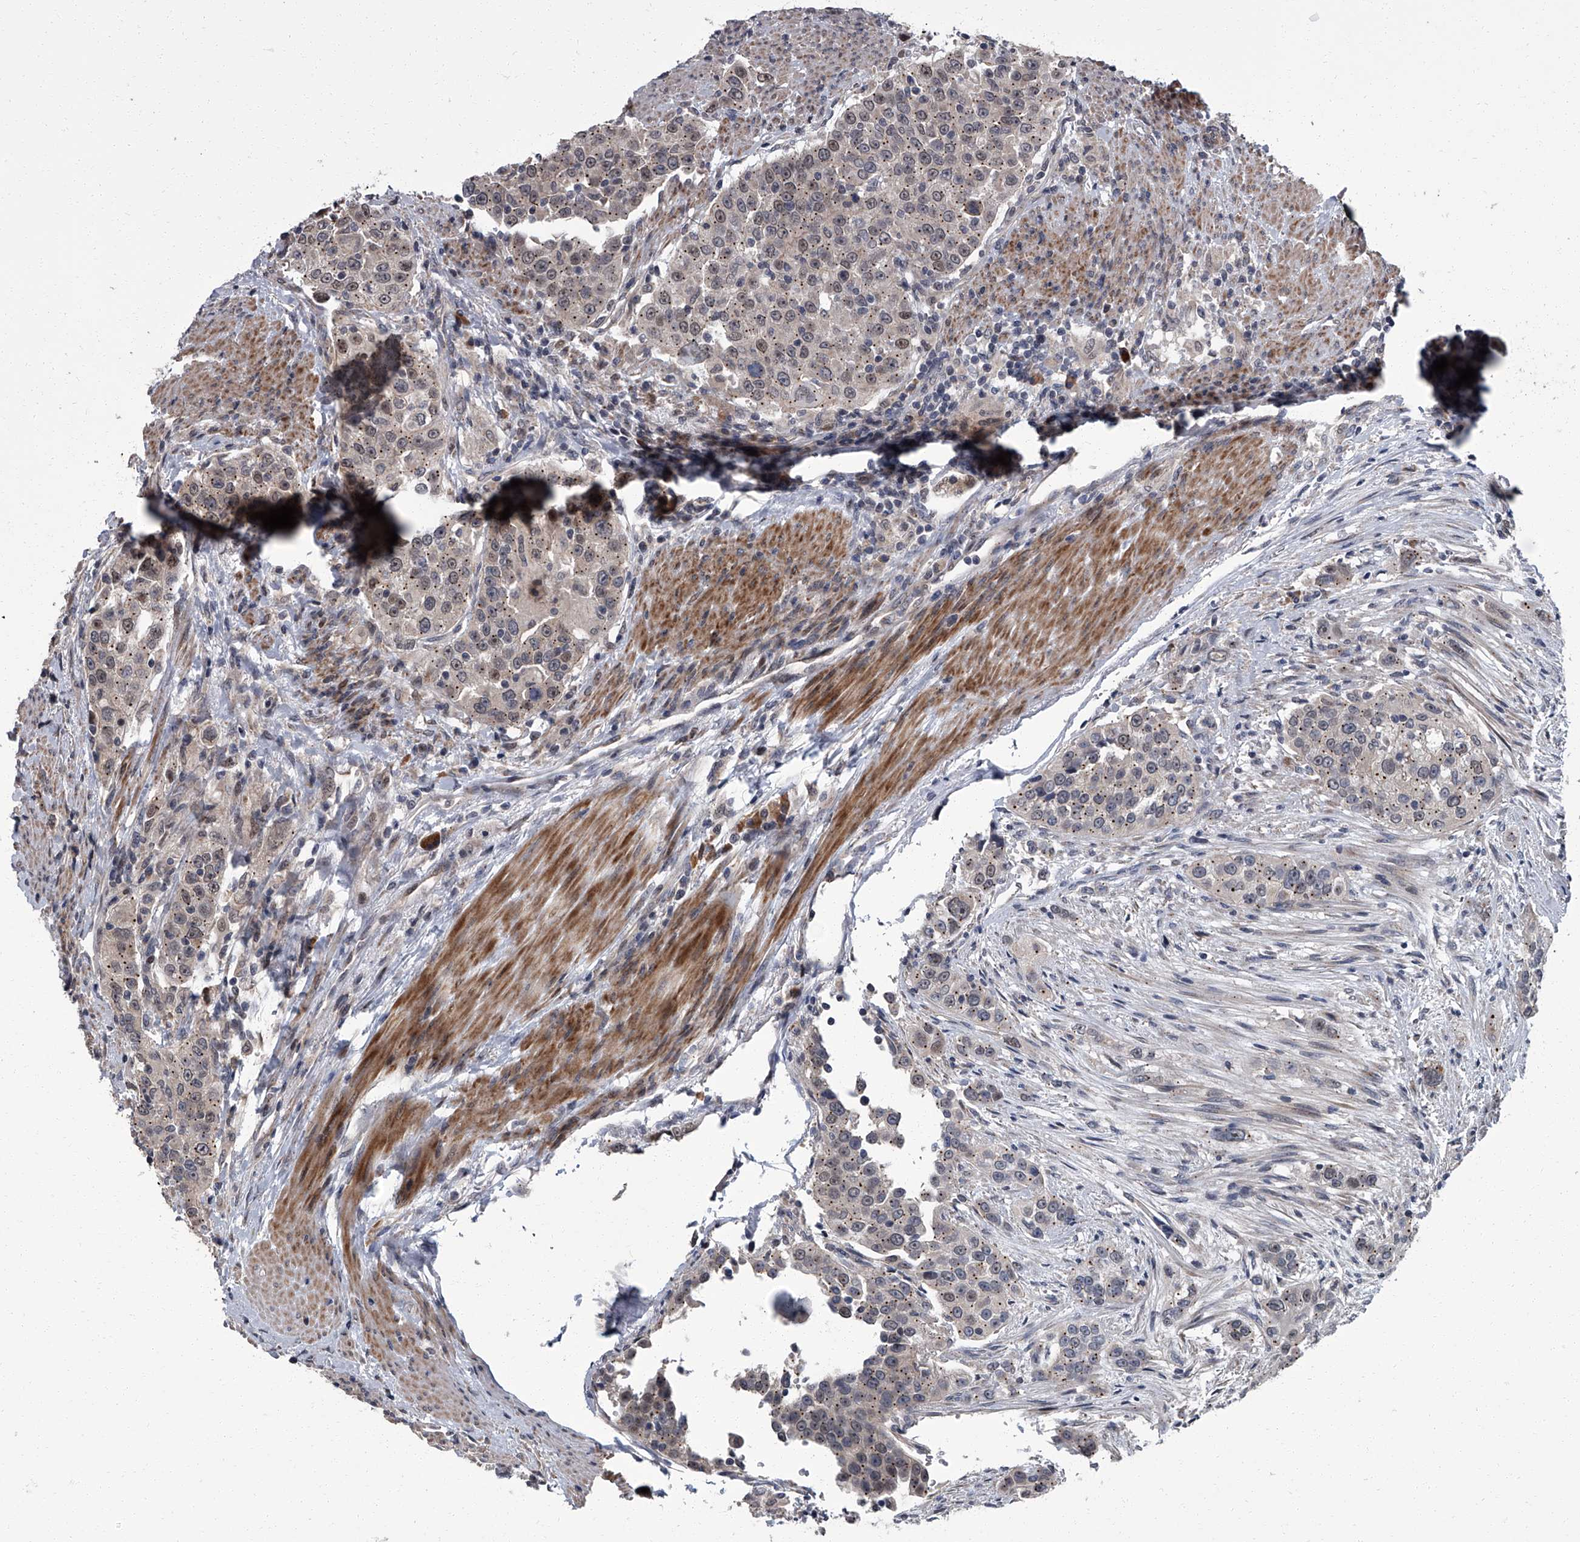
{"staining": {"intensity": "weak", "quantity": "25%-75%", "location": "cytoplasmic/membranous,nuclear"}, "tissue": "urothelial cancer", "cell_type": "Tumor cells", "image_type": "cancer", "snomed": [{"axis": "morphology", "description": "Urothelial carcinoma, High grade"}, {"axis": "topography", "description": "Urinary bladder"}], "caption": "The photomicrograph exhibits immunohistochemical staining of high-grade urothelial carcinoma. There is weak cytoplasmic/membranous and nuclear staining is appreciated in approximately 25%-75% of tumor cells. (DAB = brown stain, brightfield microscopy at high magnification).", "gene": "ZNF274", "patient": {"sex": "female", "age": 80}}